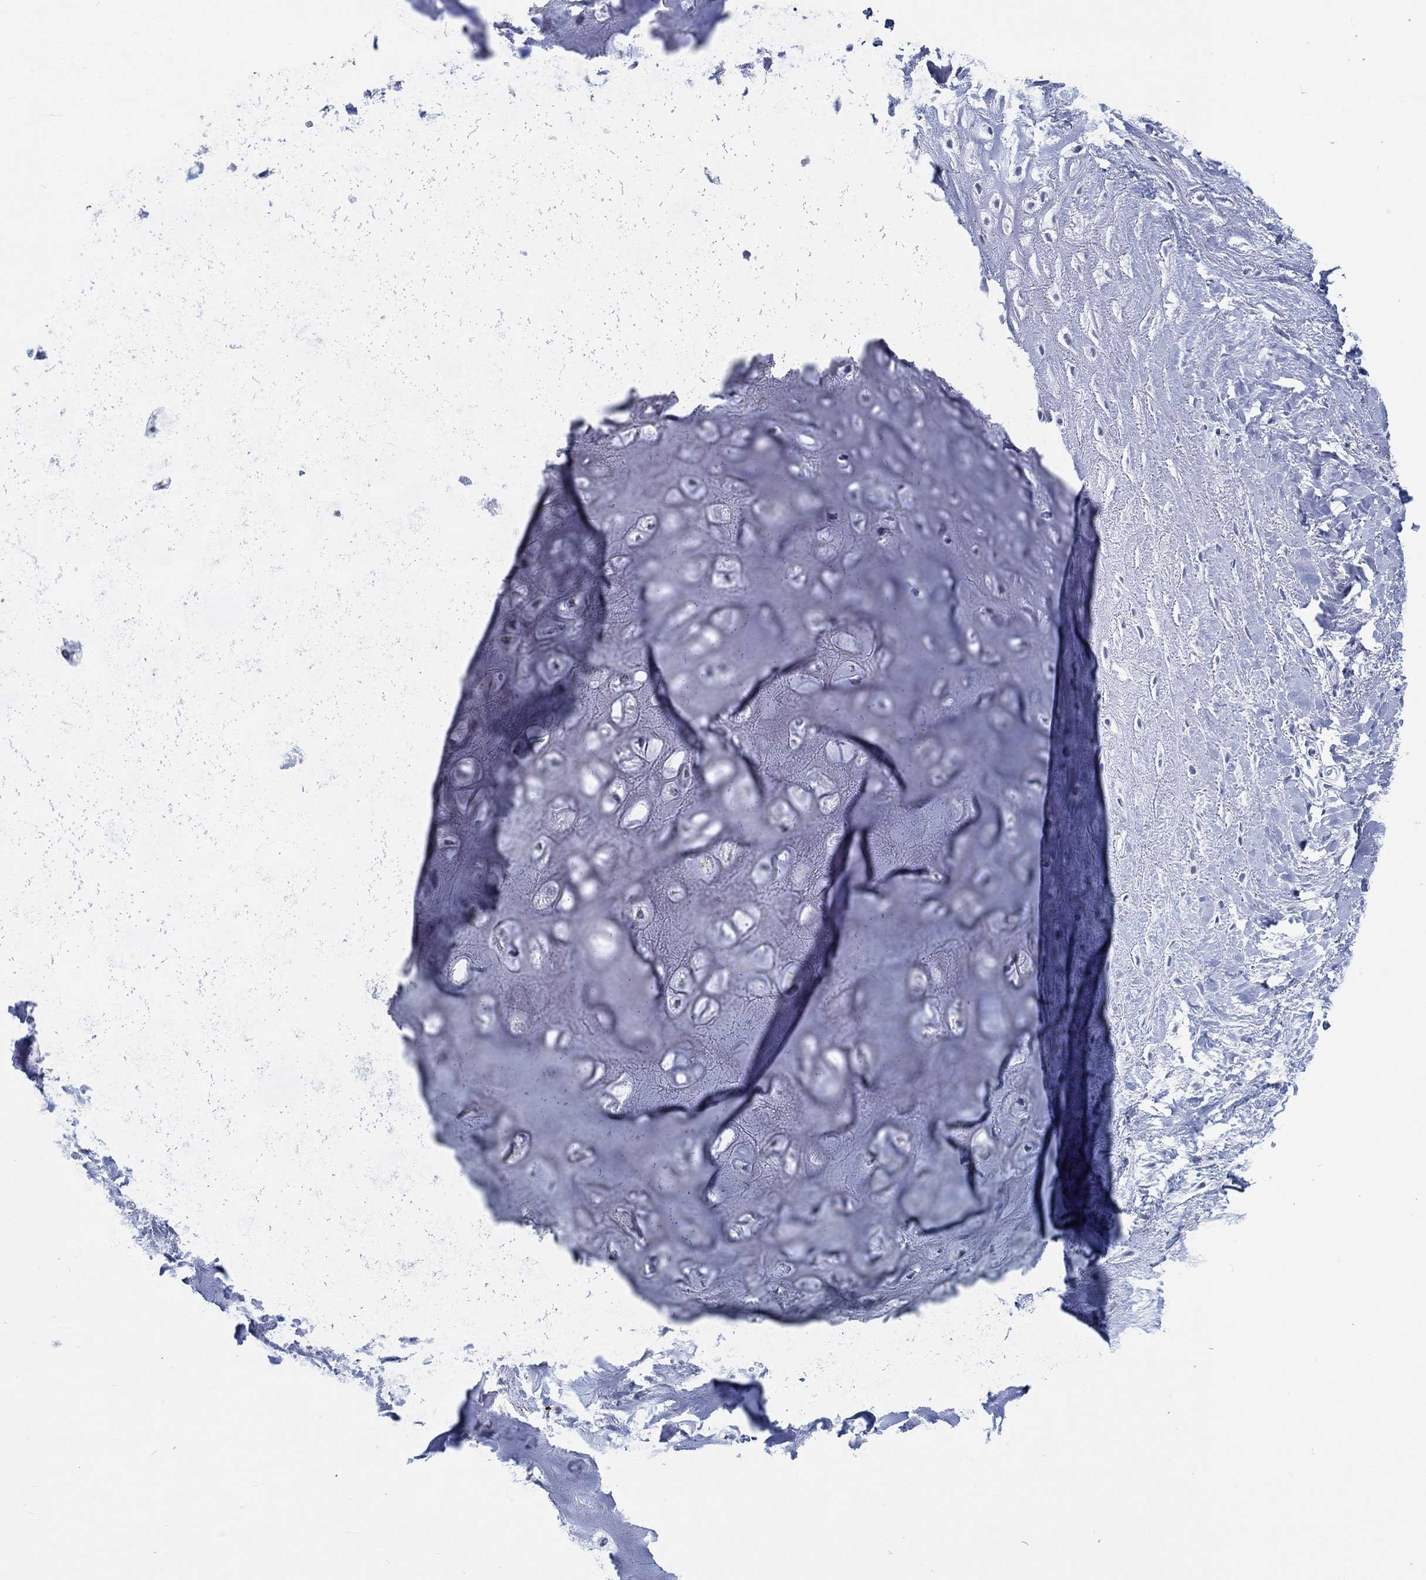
{"staining": {"intensity": "negative", "quantity": "none", "location": "none"}, "tissue": "adipose tissue", "cell_type": "Adipocytes", "image_type": "normal", "snomed": [{"axis": "morphology", "description": "Normal tissue, NOS"}, {"axis": "morphology", "description": "Squamous cell carcinoma, NOS"}, {"axis": "topography", "description": "Cartilage tissue"}, {"axis": "topography", "description": "Head-Neck"}], "caption": "Immunohistochemistry (IHC) photomicrograph of benign adipose tissue: adipose tissue stained with DAB exhibits no significant protein positivity in adipocytes.", "gene": "C4orf47", "patient": {"sex": "male", "age": 62}}